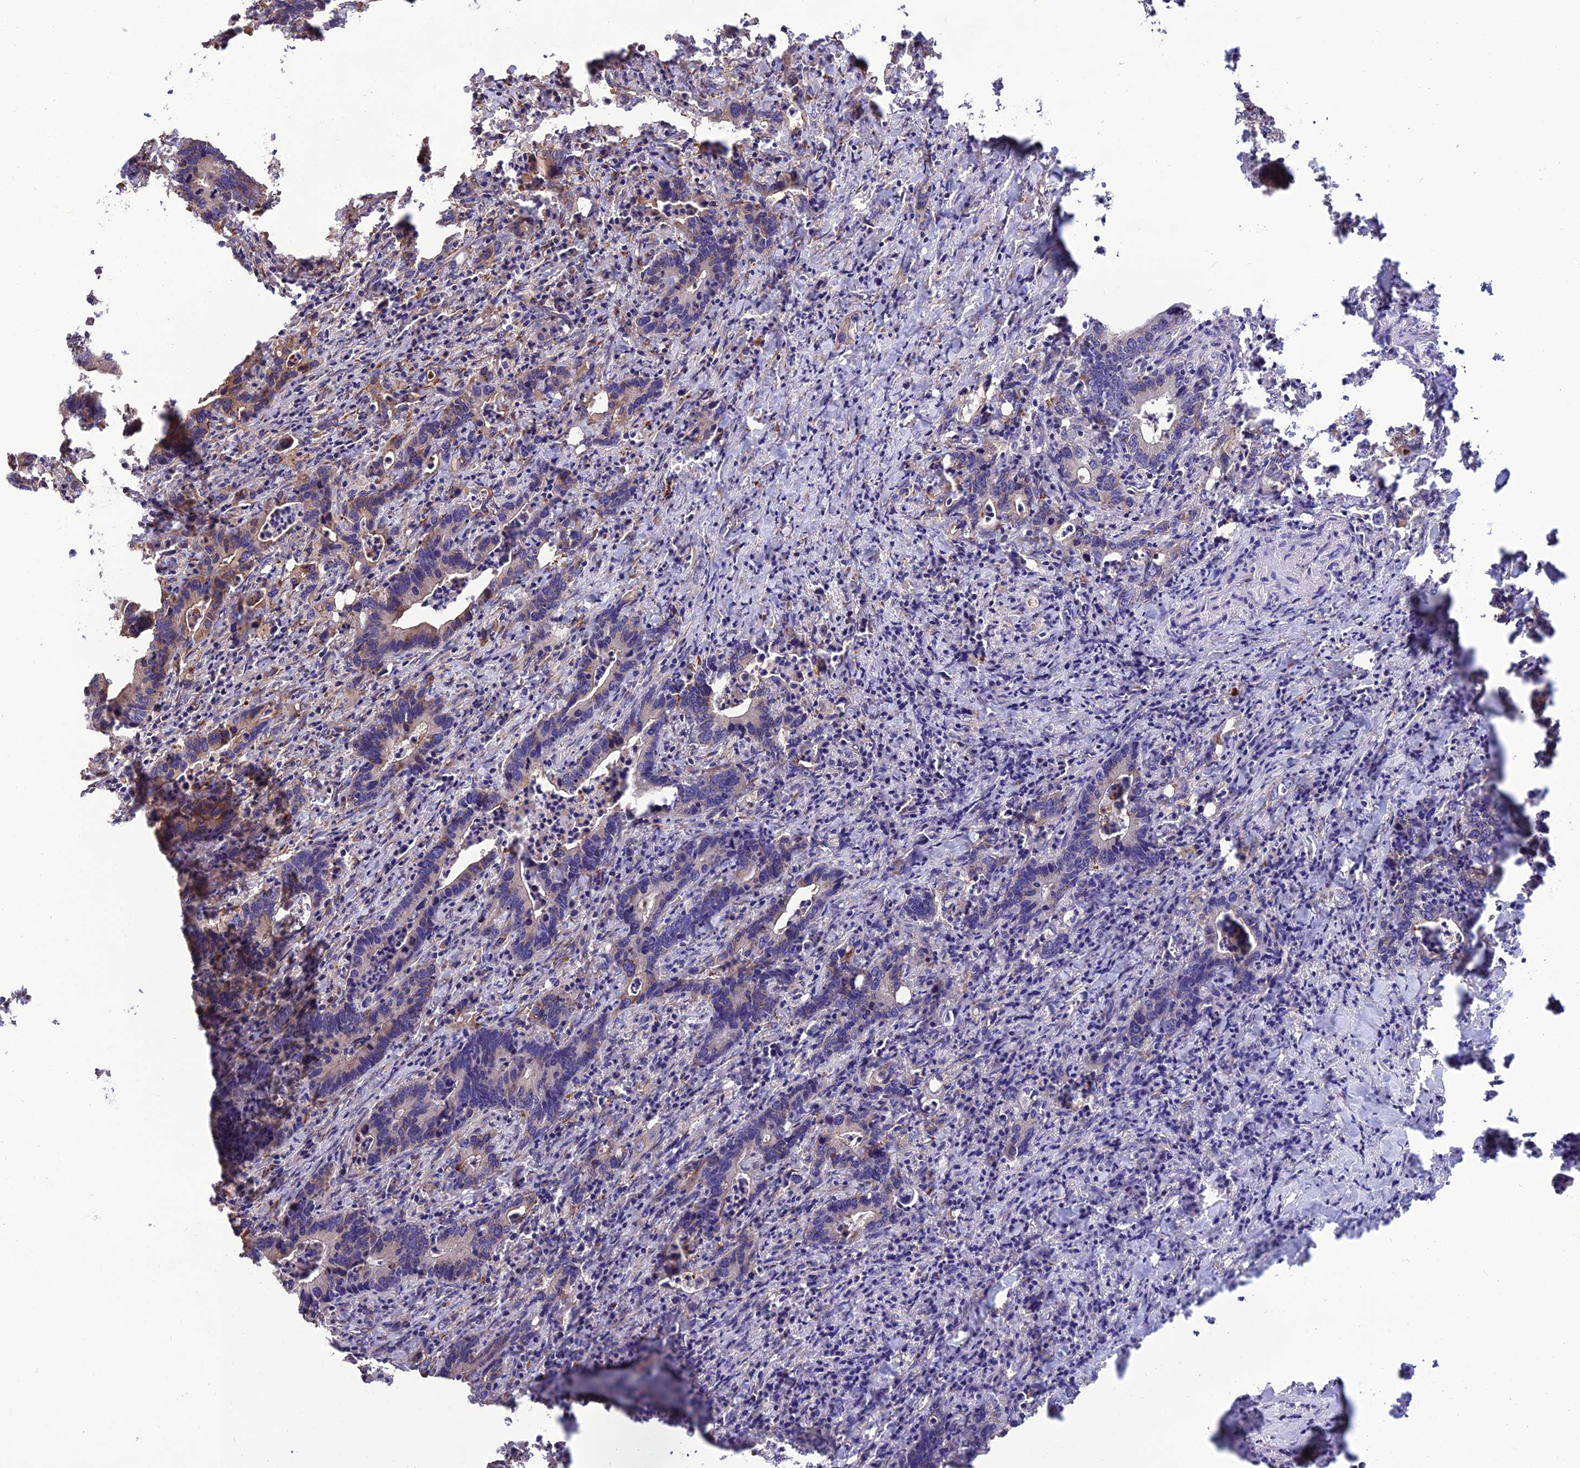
{"staining": {"intensity": "weak", "quantity": "<25%", "location": "cytoplasmic/membranous"}, "tissue": "colorectal cancer", "cell_type": "Tumor cells", "image_type": "cancer", "snomed": [{"axis": "morphology", "description": "Adenocarcinoma, NOS"}, {"axis": "topography", "description": "Colon"}], "caption": "The image exhibits no significant staining in tumor cells of adenocarcinoma (colorectal).", "gene": "CRTAP", "patient": {"sex": "female", "age": 75}}